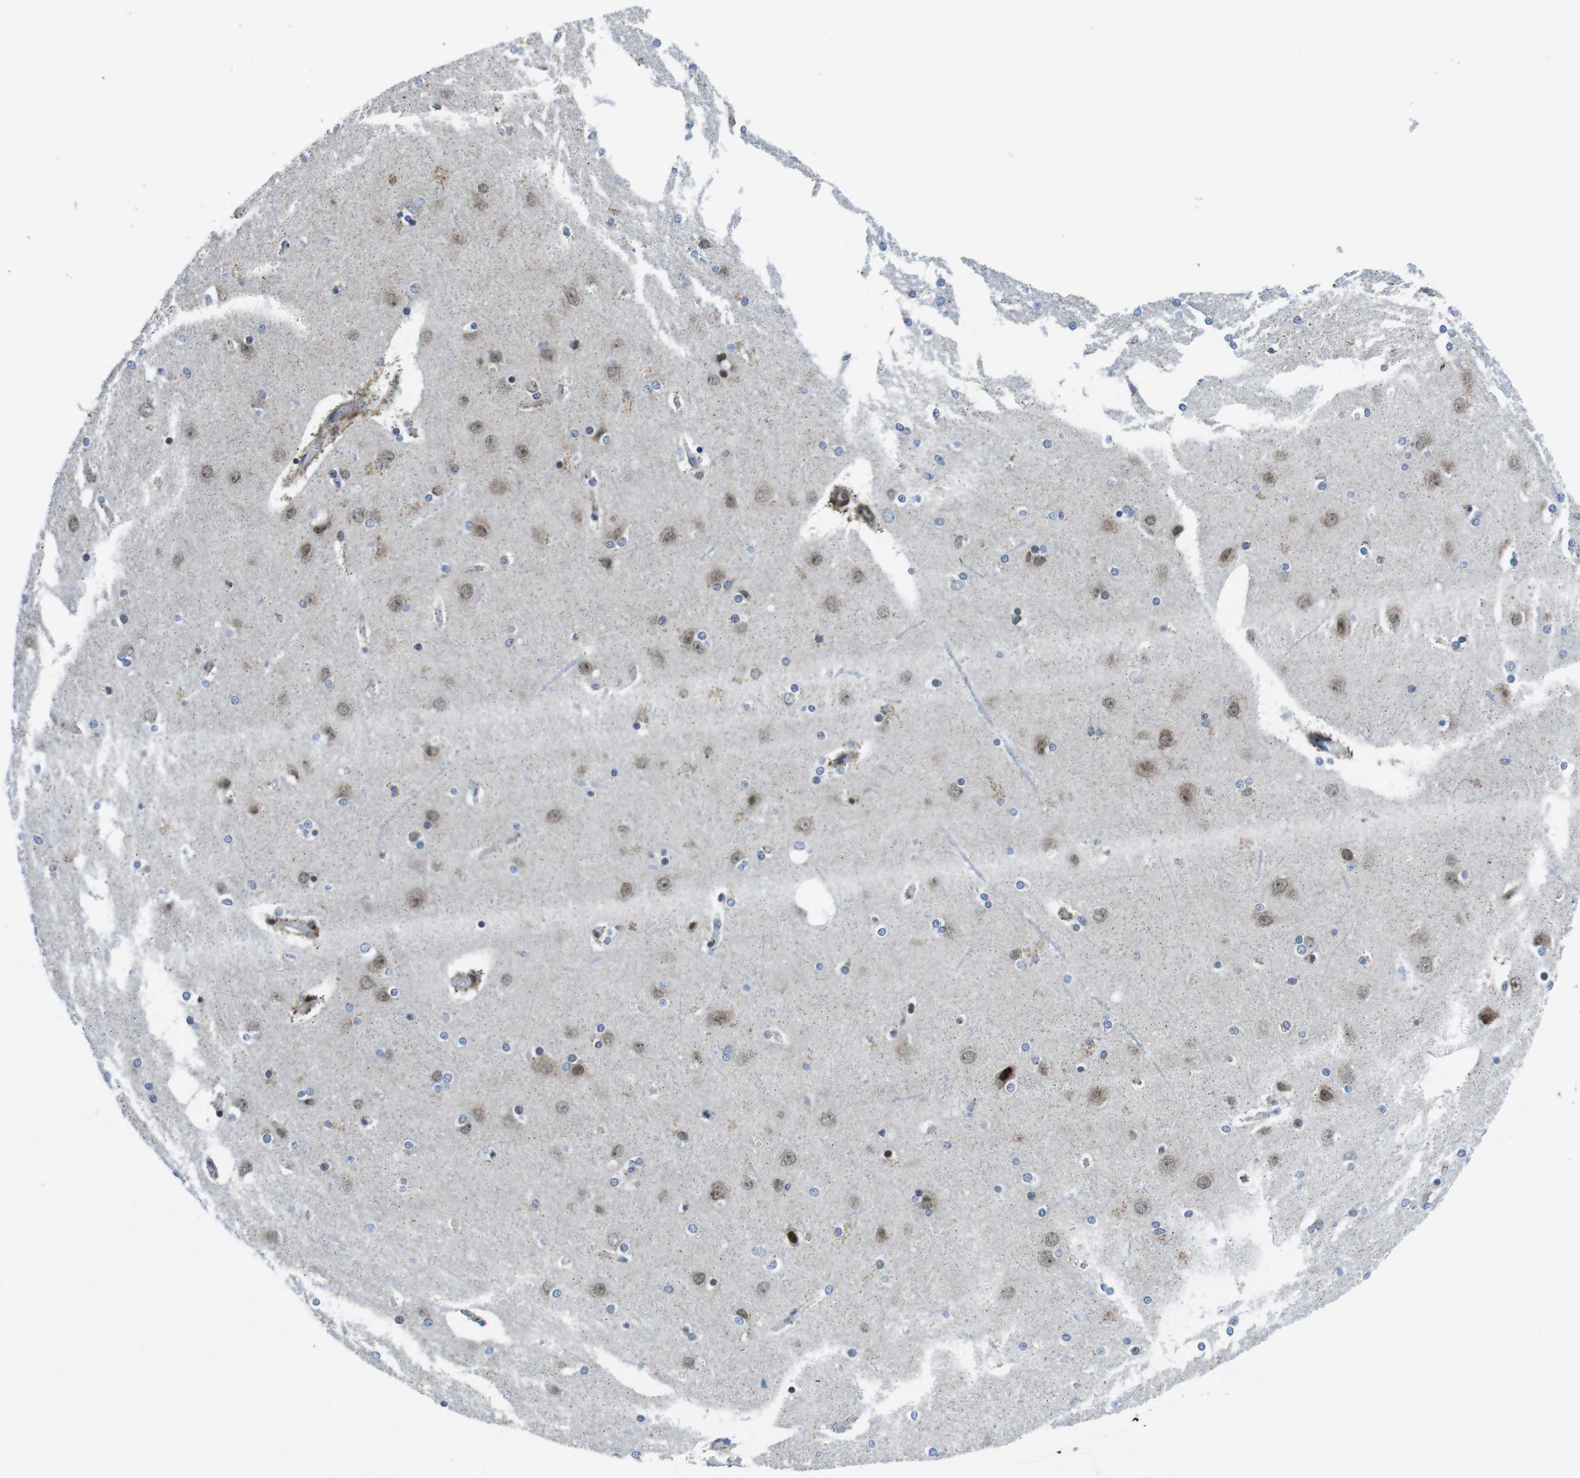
{"staining": {"intensity": "moderate", "quantity": ">75%", "location": "cytoplasmic/membranous"}, "tissue": "cerebral cortex", "cell_type": "Endothelial cells", "image_type": "normal", "snomed": [{"axis": "morphology", "description": "Normal tissue, NOS"}, {"axis": "topography", "description": "Cerebral cortex"}], "caption": "The immunohistochemical stain shows moderate cytoplasmic/membranous positivity in endothelial cells of normal cerebral cortex.", "gene": "CUL7", "patient": {"sex": "female", "age": 54}}